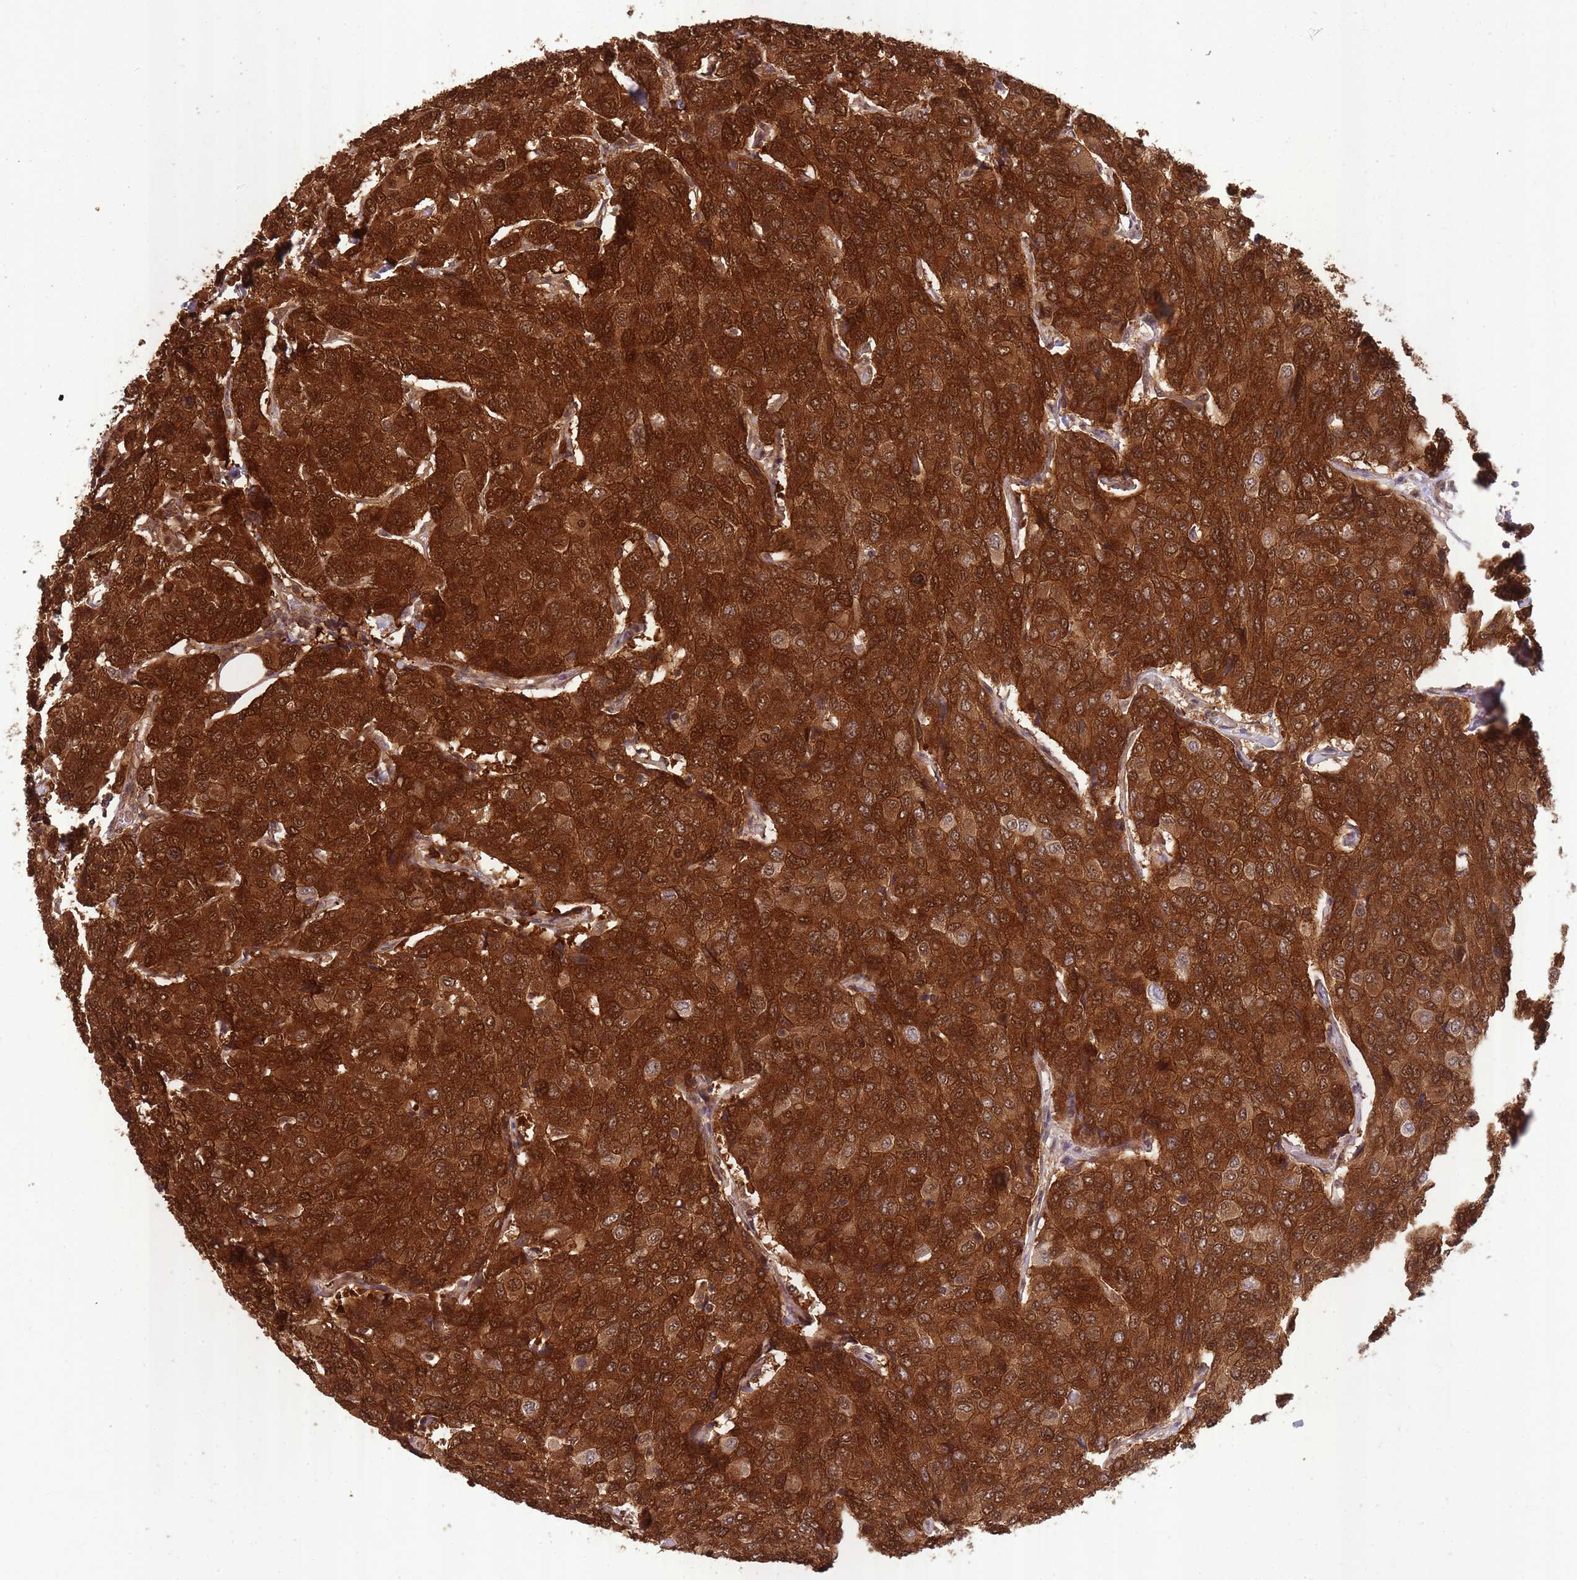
{"staining": {"intensity": "strong", "quantity": ">75%", "location": "cytoplasmic/membranous,nuclear"}, "tissue": "breast cancer", "cell_type": "Tumor cells", "image_type": "cancer", "snomed": [{"axis": "morphology", "description": "Duct carcinoma"}, {"axis": "topography", "description": "Breast"}], "caption": "Breast cancer stained for a protein demonstrates strong cytoplasmic/membranous and nuclear positivity in tumor cells.", "gene": "PPP6R3", "patient": {"sex": "female", "age": 55}}